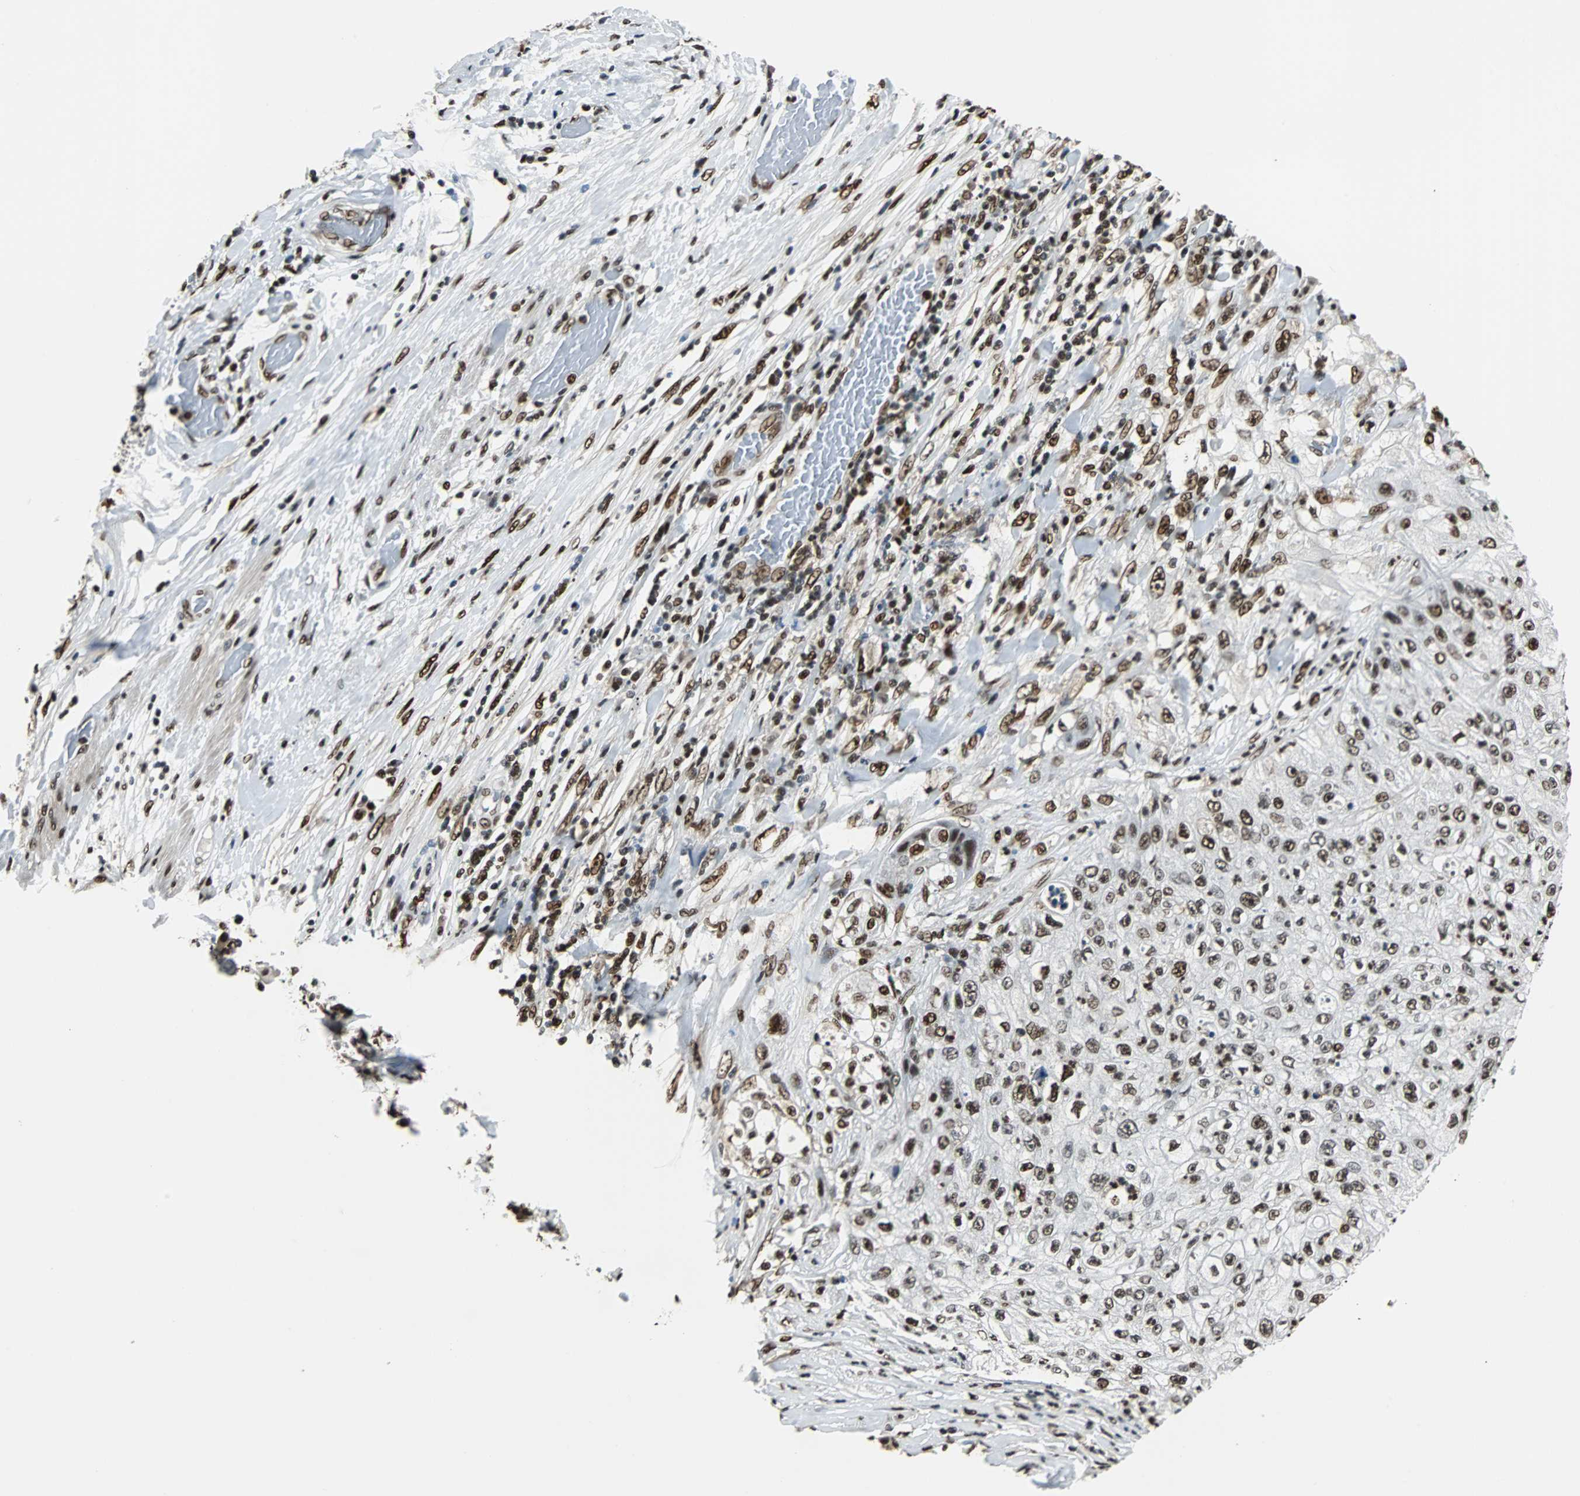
{"staining": {"intensity": "moderate", "quantity": ">75%", "location": "nuclear"}, "tissue": "lung cancer", "cell_type": "Tumor cells", "image_type": "cancer", "snomed": [{"axis": "morphology", "description": "Inflammation, NOS"}, {"axis": "morphology", "description": "Squamous cell carcinoma, NOS"}, {"axis": "topography", "description": "Lymph node"}, {"axis": "topography", "description": "Soft tissue"}, {"axis": "topography", "description": "Lung"}], "caption": "Brown immunohistochemical staining in human lung squamous cell carcinoma demonstrates moderate nuclear expression in approximately >75% of tumor cells.", "gene": "XRCC4", "patient": {"sex": "male", "age": 66}}